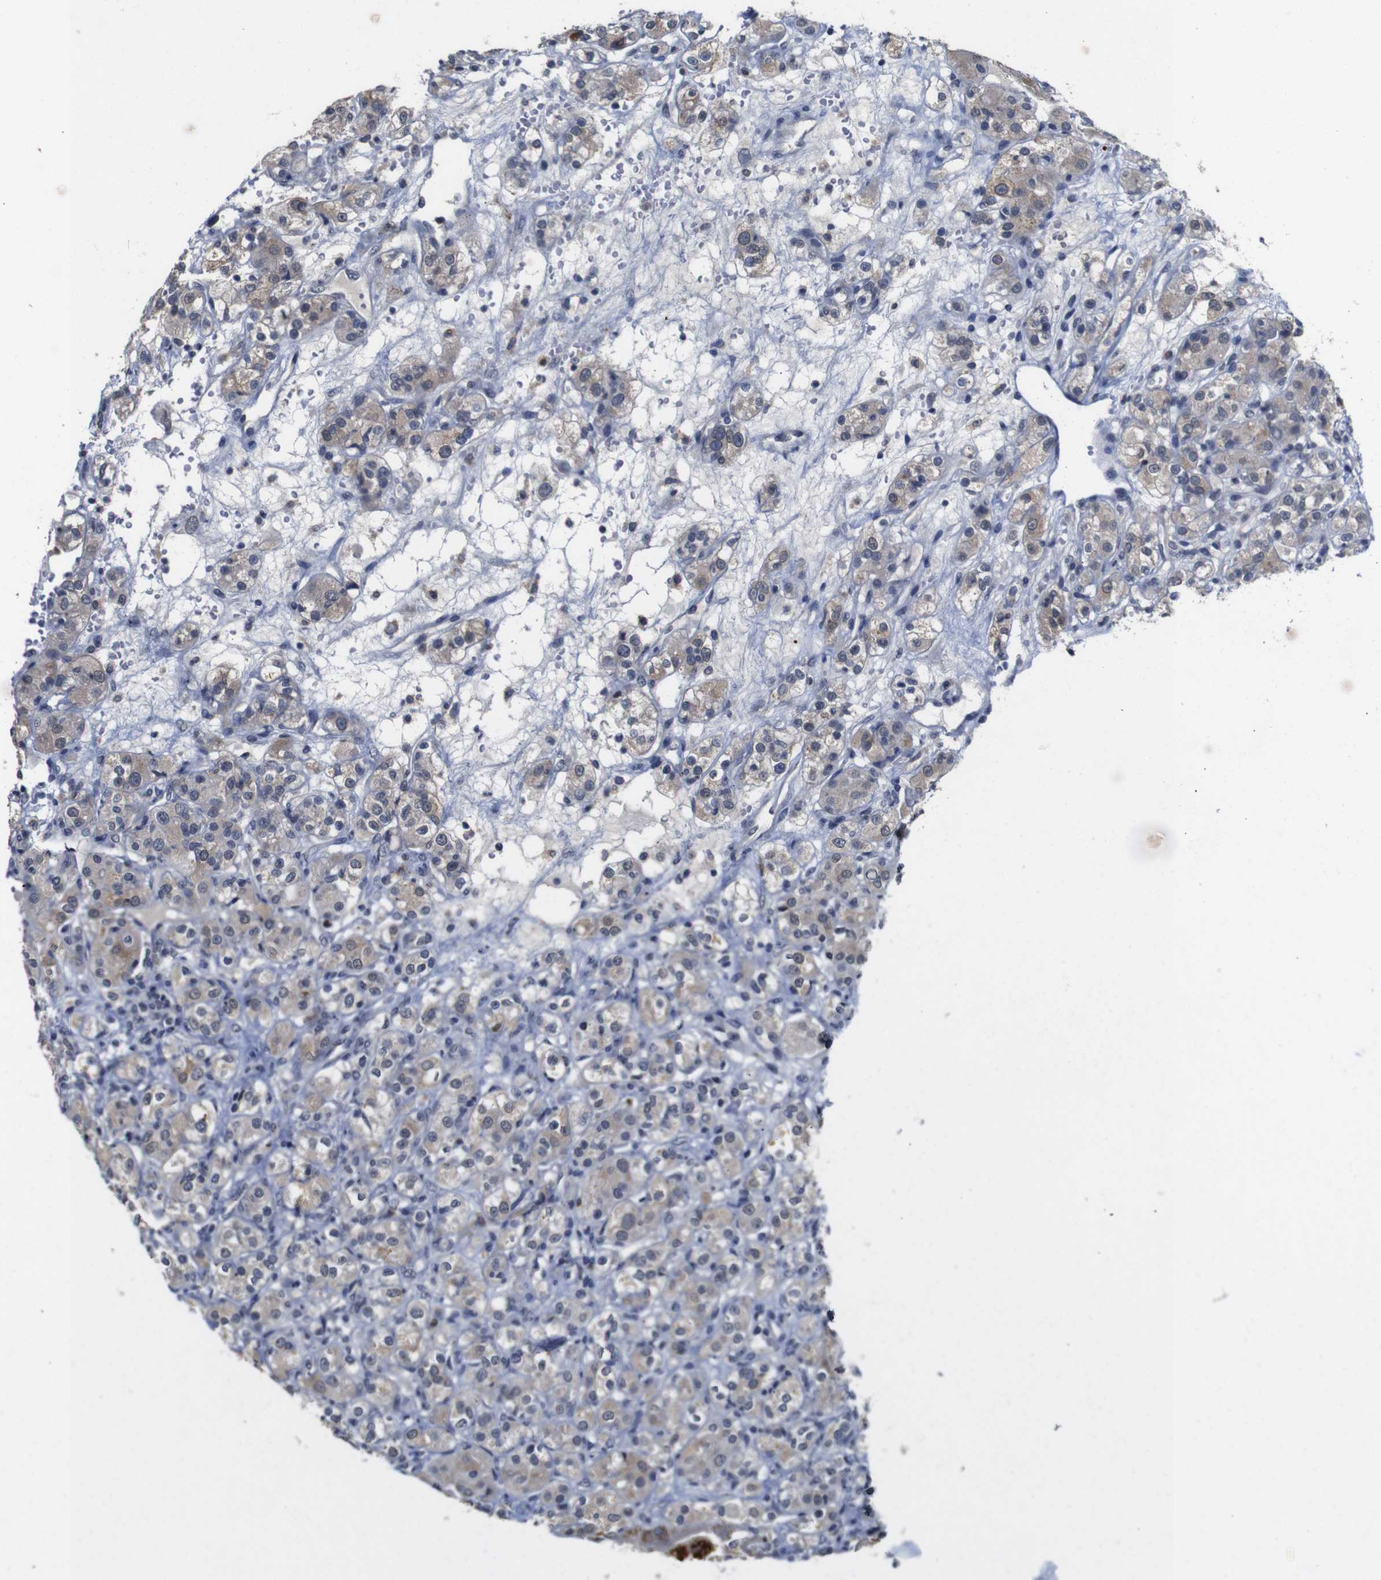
{"staining": {"intensity": "weak", "quantity": ">75%", "location": "cytoplasmic/membranous"}, "tissue": "renal cancer", "cell_type": "Tumor cells", "image_type": "cancer", "snomed": [{"axis": "morphology", "description": "Normal tissue, NOS"}, {"axis": "morphology", "description": "Adenocarcinoma, NOS"}, {"axis": "topography", "description": "Kidney"}], "caption": "Weak cytoplasmic/membranous expression for a protein is present in approximately >75% of tumor cells of renal cancer using IHC.", "gene": "NTRK3", "patient": {"sex": "male", "age": 61}}